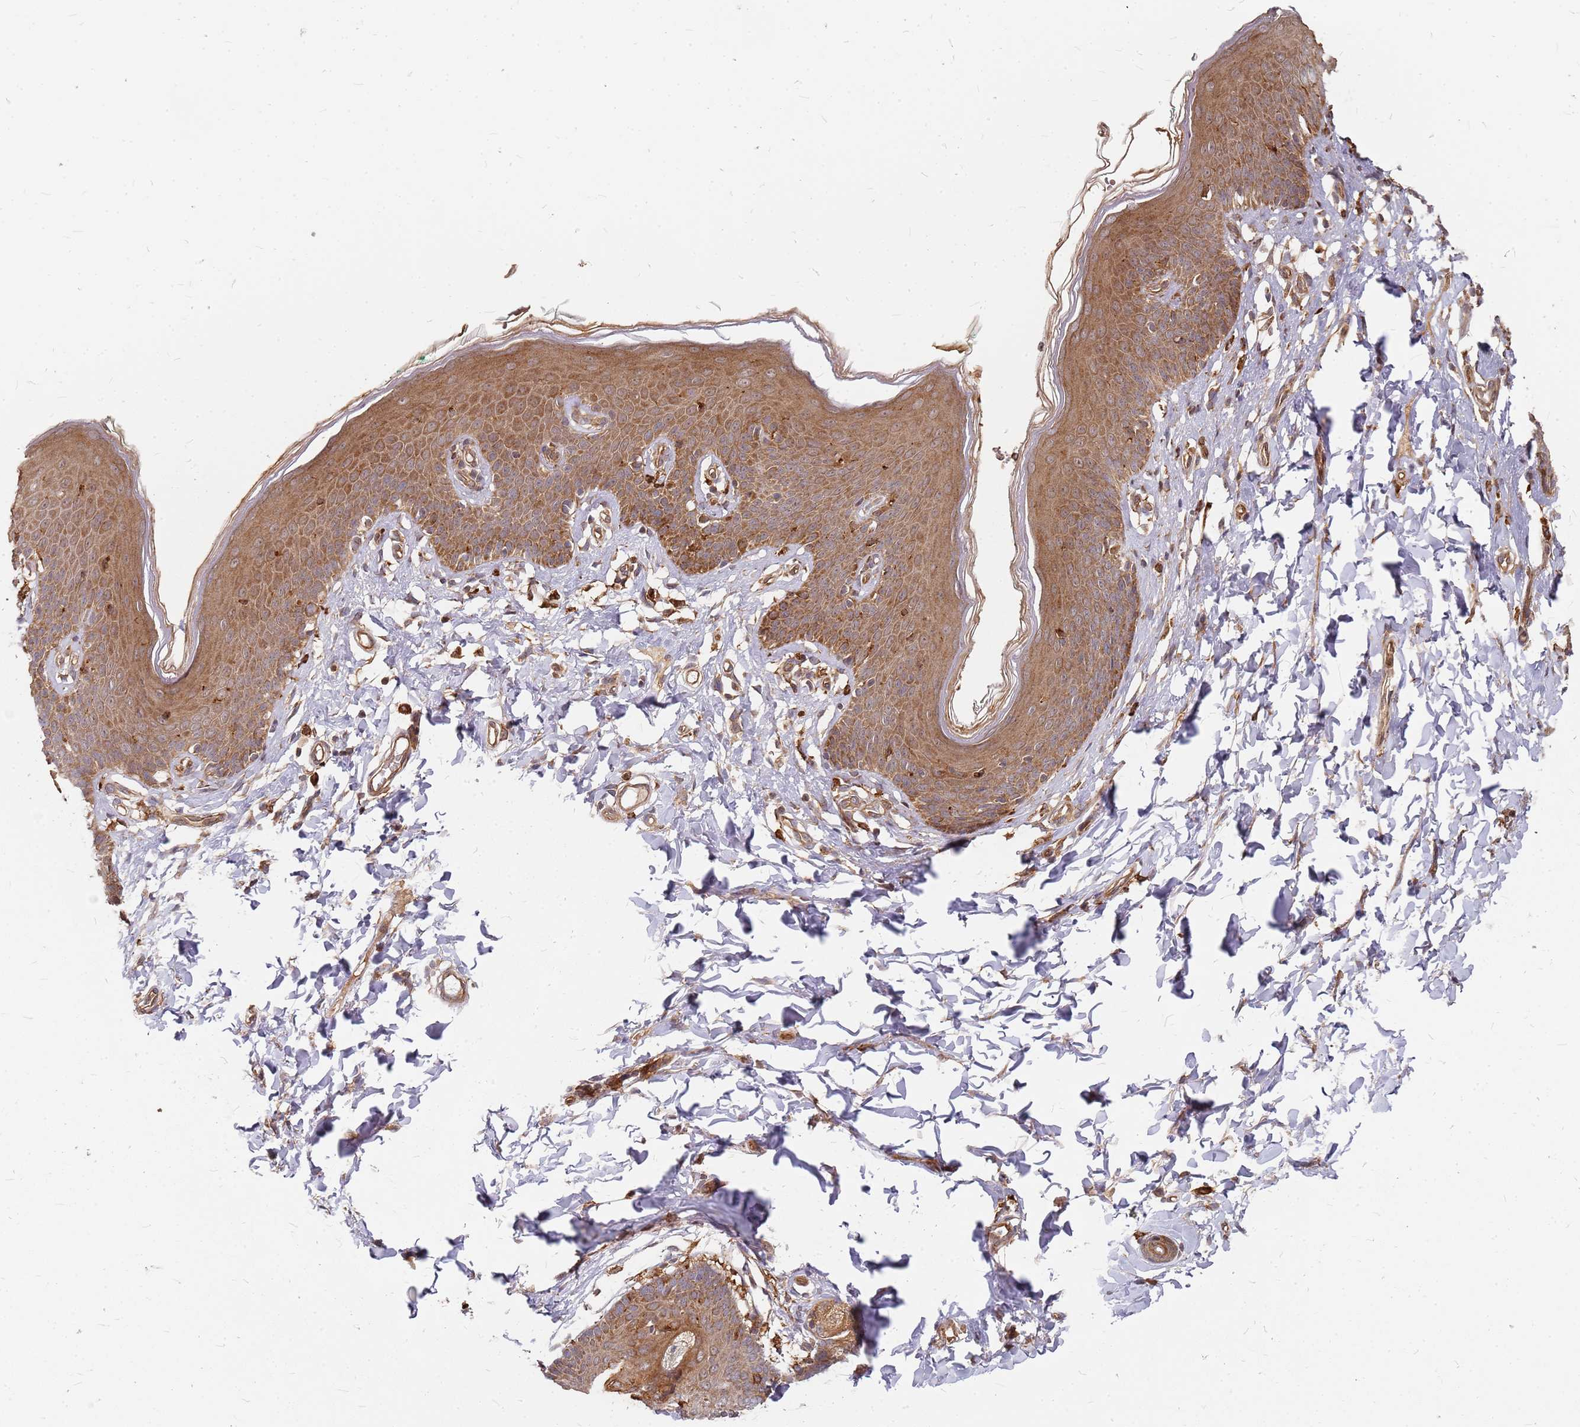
{"staining": {"intensity": "strong", "quantity": ">75%", "location": "cytoplasmic/membranous"}, "tissue": "skin", "cell_type": "Epidermal cells", "image_type": "normal", "snomed": [{"axis": "morphology", "description": "Normal tissue, NOS"}, {"axis": "topography", "description": "Vulva"}], "caption": "A photomicrograph of skin stained for a protein displays strong cytoplasmic/membranous brown staining in epidermal cells. The staining is performed using DAB (3,3'-diaminobenzidine) brown chromogen to label protein expression. The nuclei are counter-stained blue using hematoxylin.", "gene": "TRABD", "patient": {"sex": "female", "age": 66}}